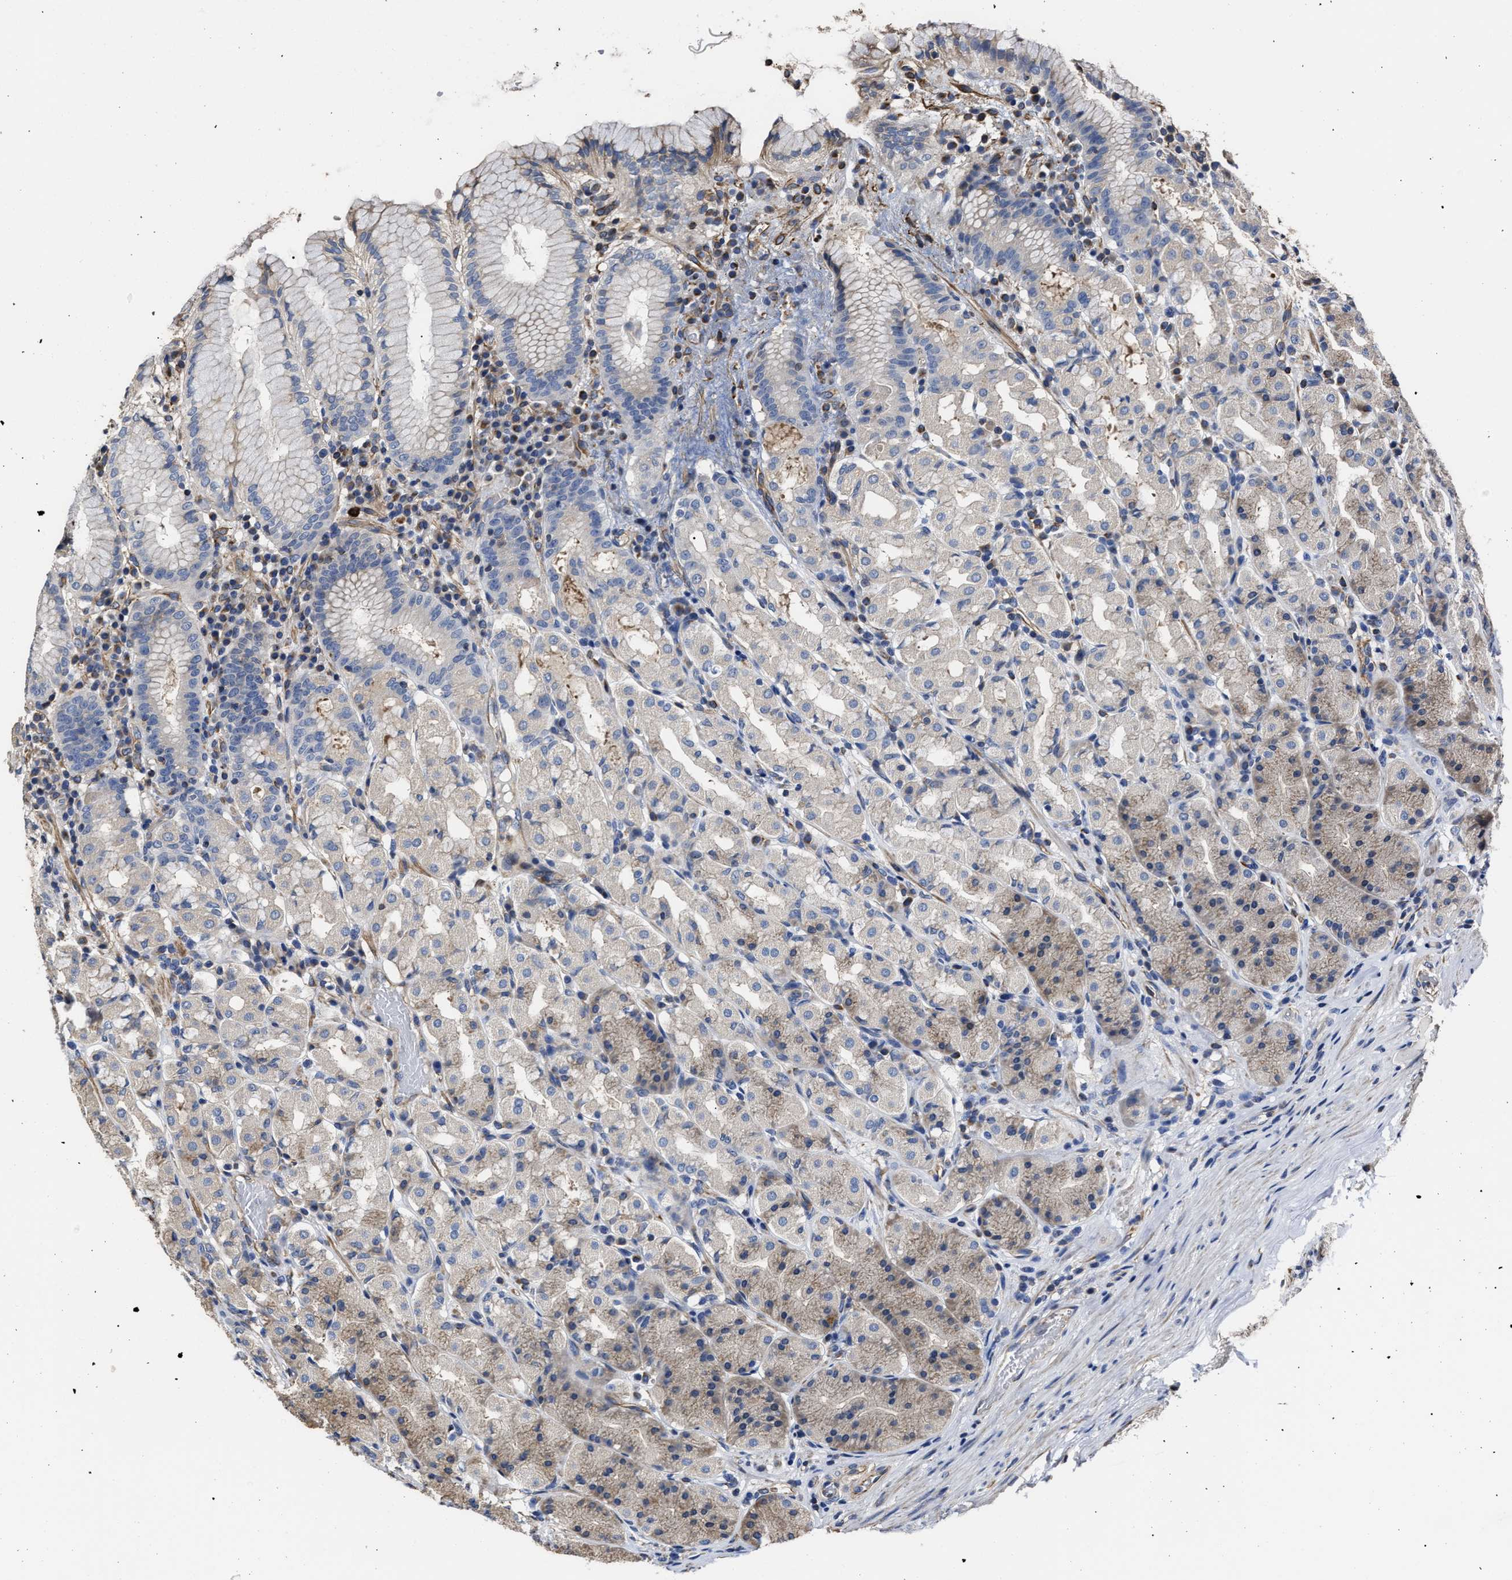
{"staining": {"intensity": "moderate", "quantity": "<25%", "location": "cytoplasmic/membranous"}, "tissue": "stomach", "cell_type": "Glandular cells", "image_type": "normal", "snomed": [{"axis": "morphology", "description": "Normal tissue, NOS"}, {"axis": "topography", "description": "Stomach"}, {"axis": "topography", "description": "Stomach, lower"}], "caption": "DAB immunohistochemical staining of benign stomach shows moderate cytoplasmic/membranous protein expression in approximately <25% of glandular cells. The staining is performed using DAB (3,3'-diaminobenzidine) brown chromogen to label protein expression. The nuclei are counter-stained blue using hematoxylin.", "gene": "TSPAN33", "patient": {"sex": "female", "age": 56}}